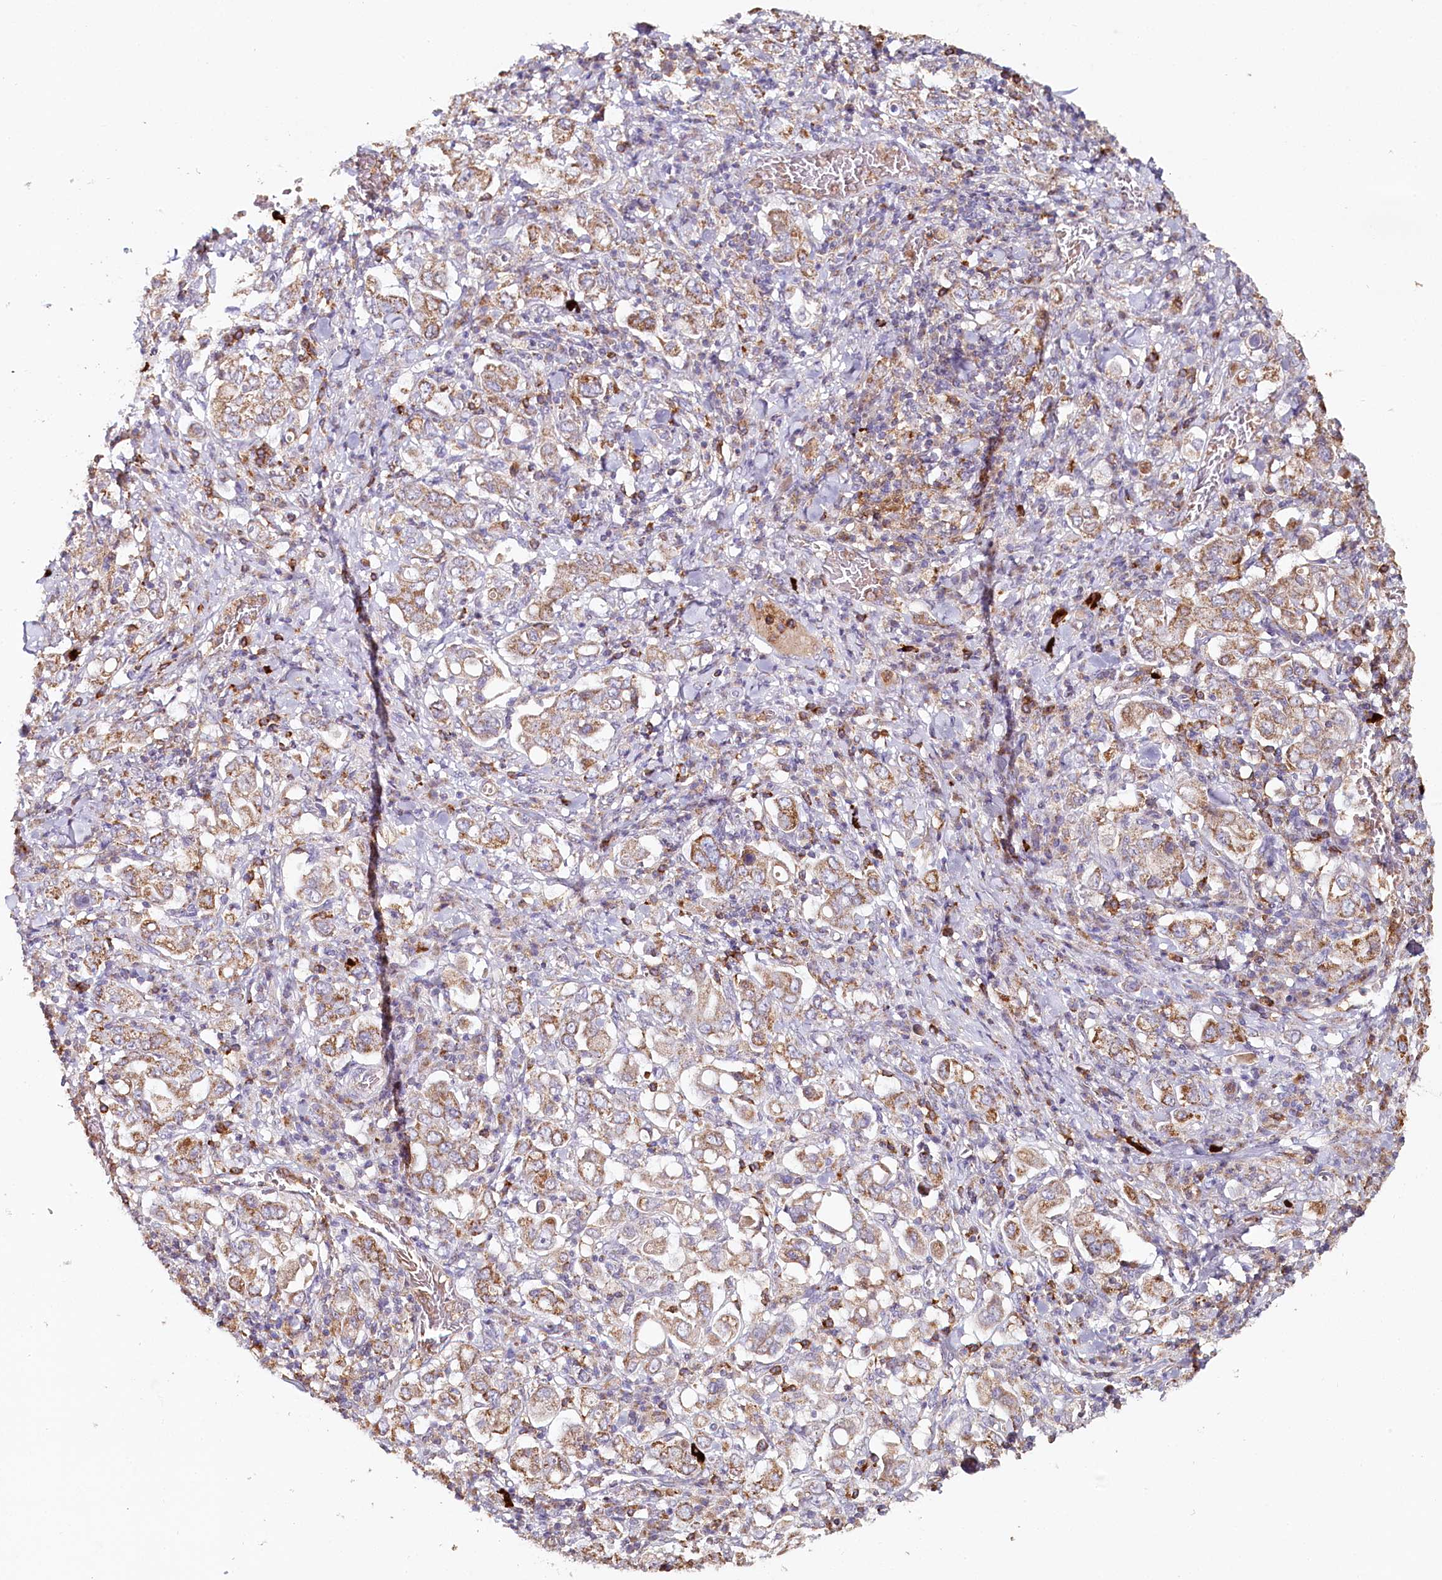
{"staining": {"intensity": "moderate", "quantity": ">75%", "location": "cytoplasmic/membranous"}, "tissue": "stomach cancer", "cell_type": "Tumor cells", "image_type": "cancer", "snomed": [{"axis": "morphology", "description": "Adenocarcinoma, NOS"}, {"axis": "topography", "description": "Stomach, upper"}], "caption": "This micrograph exhibits stomach adenocarcinoma stained with immunohistochemistry to label a protein in brown. The cytoplasmic/membranous of tumor cells show moderate positivity for the protein. Nuclei are counter-stained blue.", "gene": "MMP25", "patient": {"sex": "male", "age": 62}}